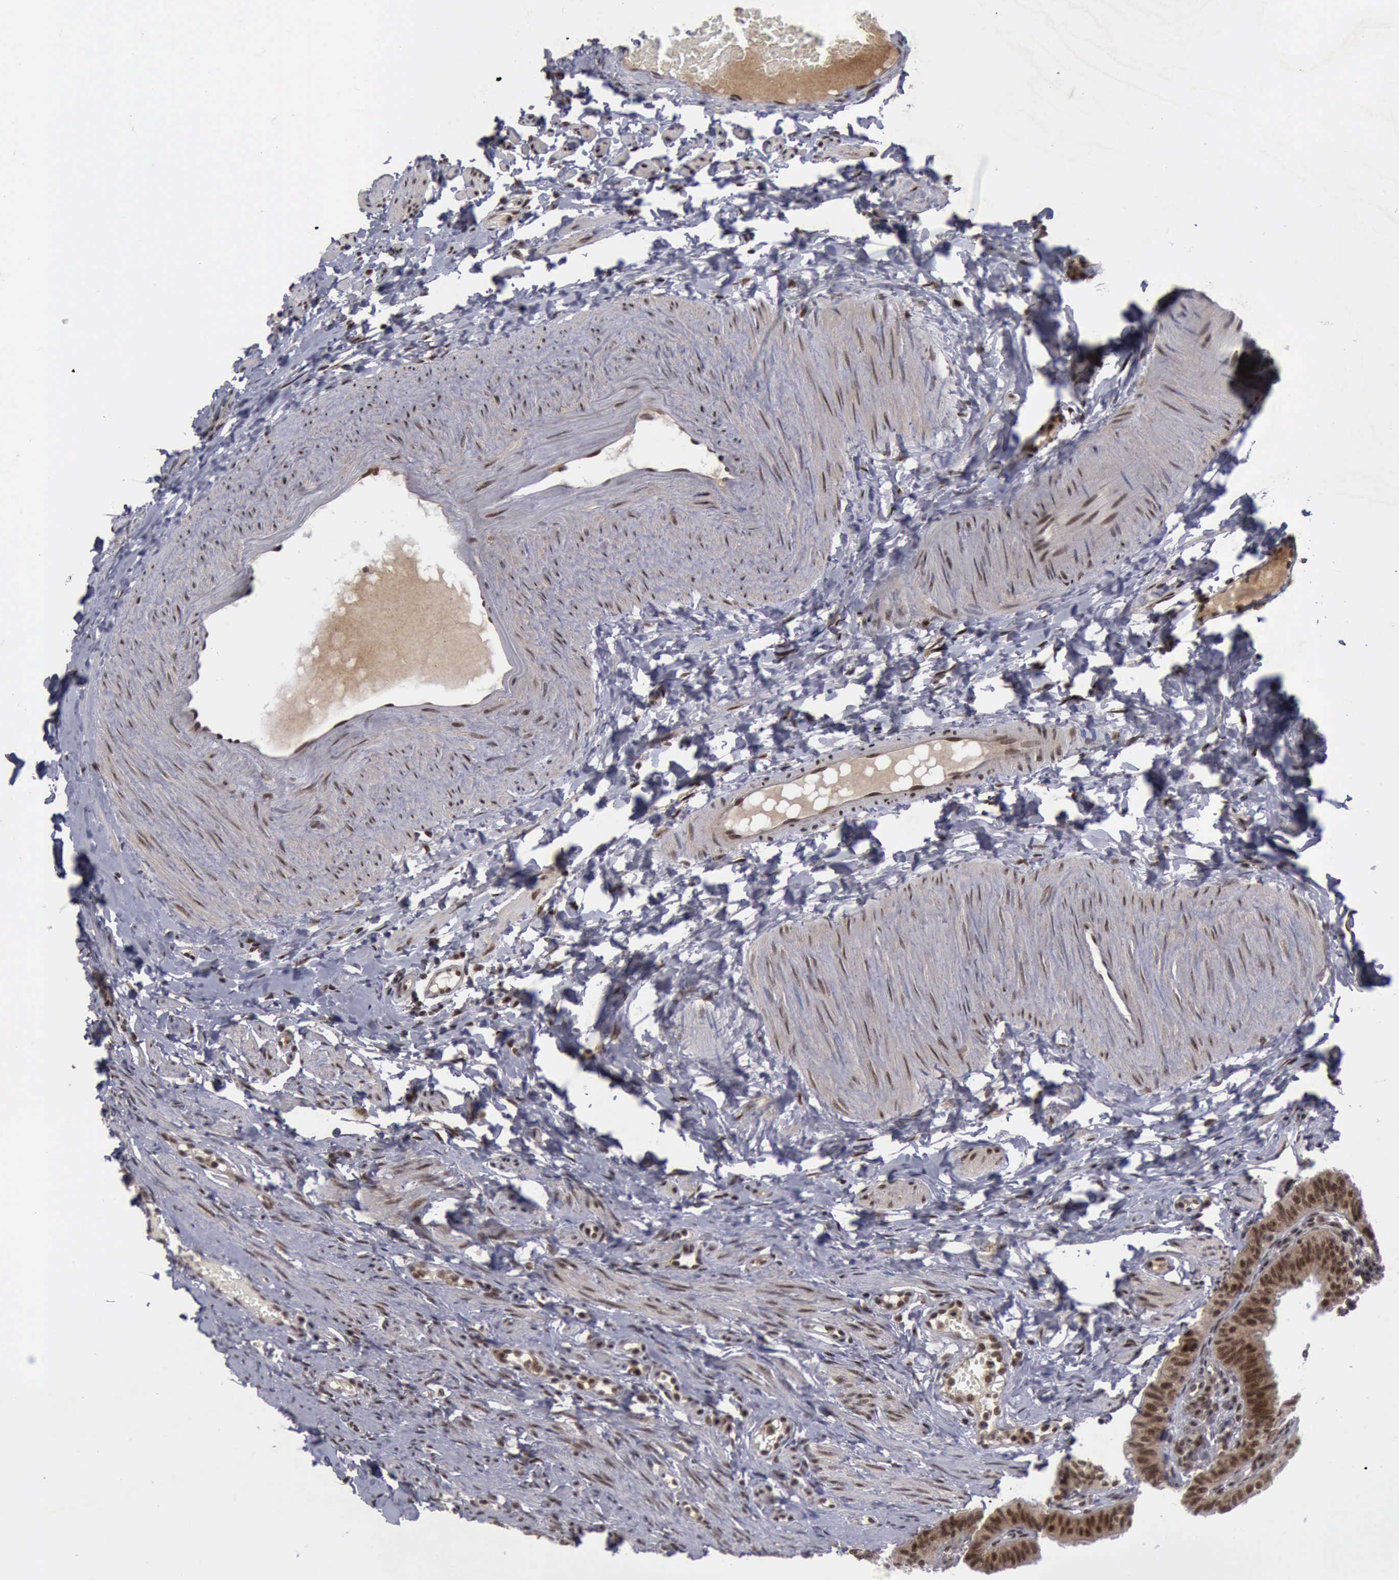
{"staining": {"intensity": "strong", "quantity": ">75%", "location": "cytoplasmic/membranous,nuclear"}, "tissue": "fallopian tube", "cell_type": "Glandular cells", "image_type": "normal", "snomed": [{"axis": "morphology", "description": "Normal tissue, NOS"}, {"axis": "topography", "description": "Fallopian tube"}, {"axis": "topography", "description": "Ovary"}], "caption": "This histopathology image reveals IHC staining of unremarkable human fallopian tube, with high strong cytoplasmic/membranous,nuclear positivity in about >75% of glandular cells.", "gene": "ATM", "patient": {"sex": "female", "age": 51}}